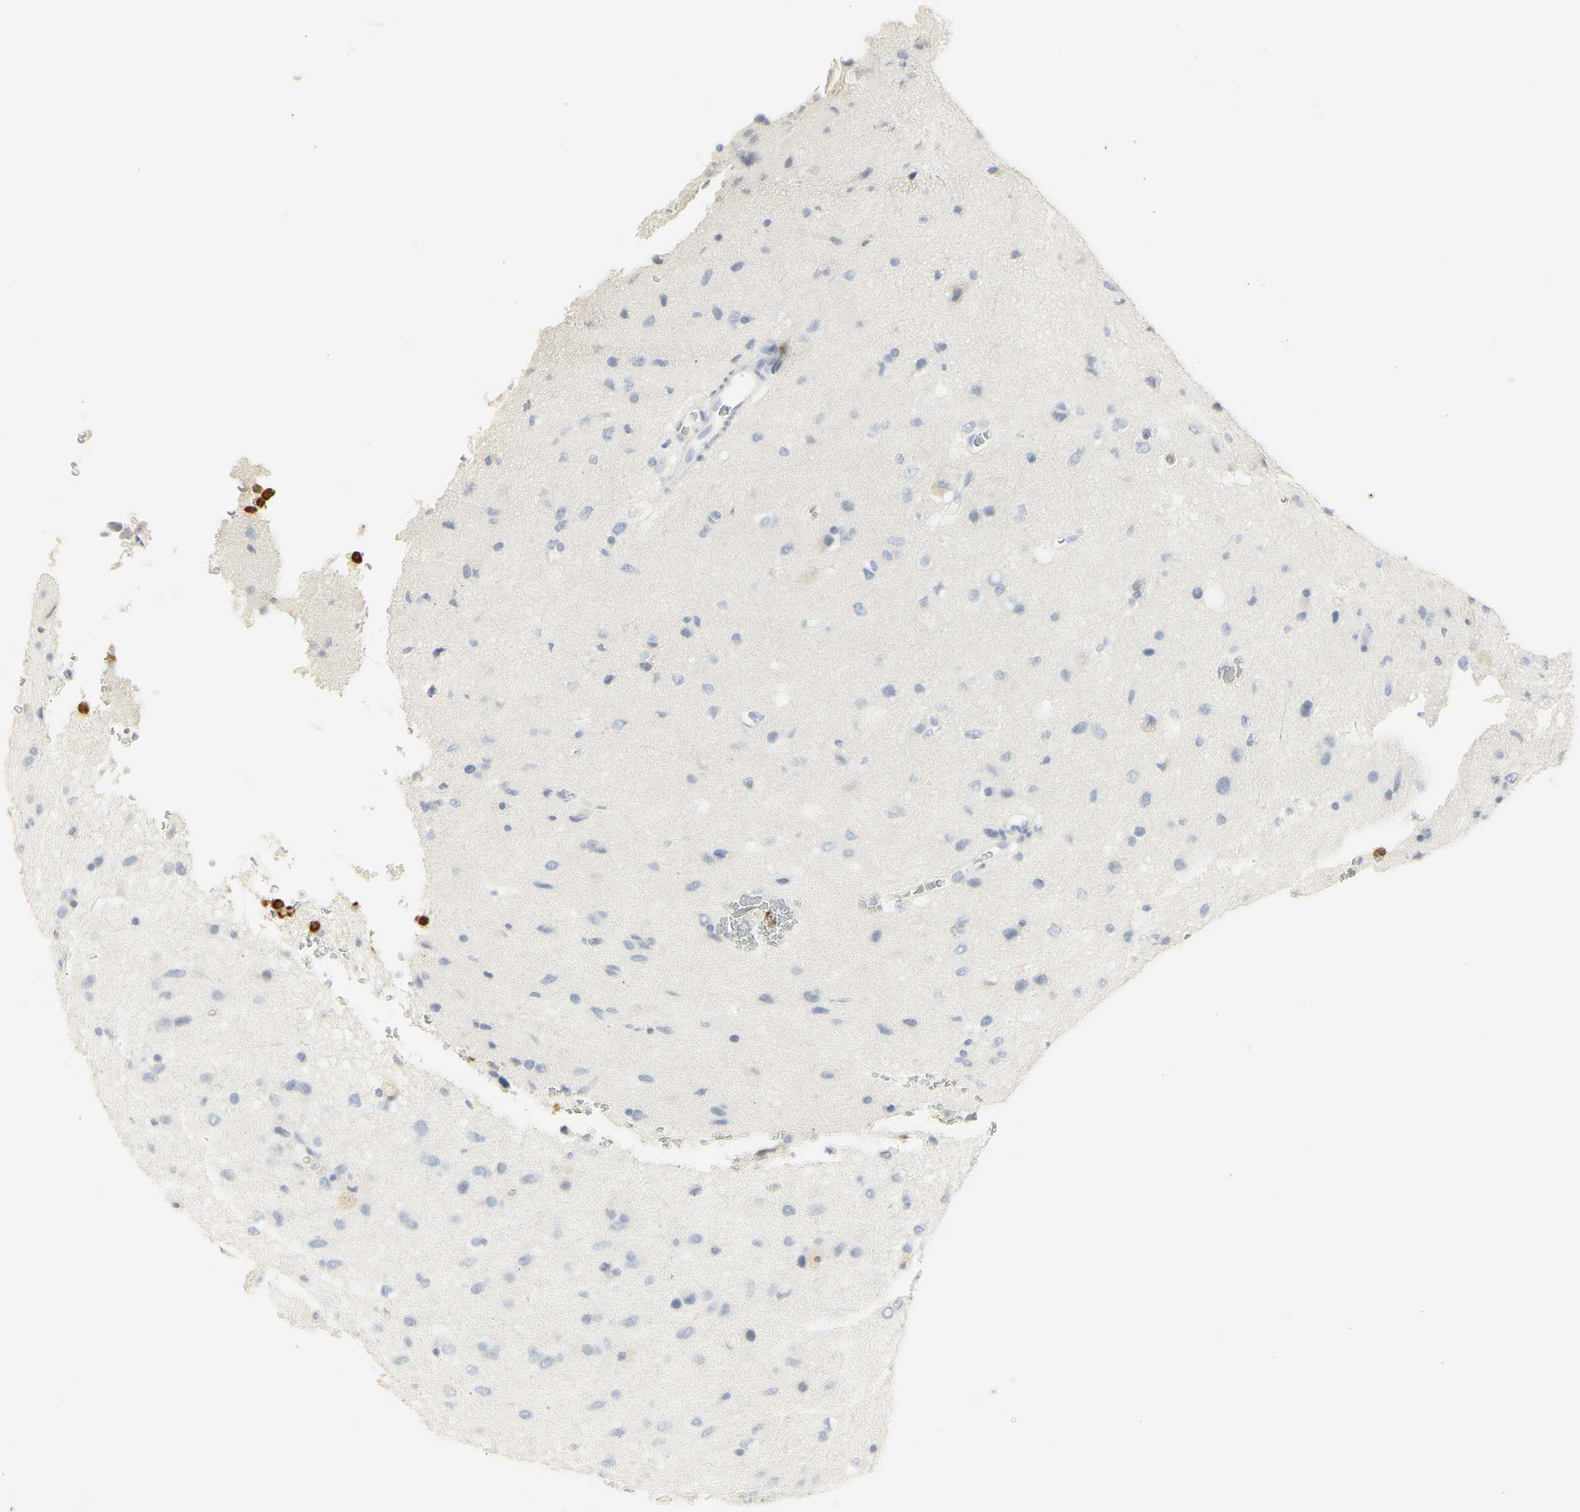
{"staining": {"intensity": "negative", "quantity": "none", "location": "none"}, "tissue": "glioma", "cell_type": "Tumor cells", "image_type": "cancer", "snomed": [{"axis": "morphology", "description": "Glioma, malignant, Low grade"}, {"axis": "topography", "description": "Brain"}], "caption": "This is an immunohistochemistry micrograph of human glioma. There is no expression in tumor cells.", "gene": "MPO", "patient": {"sex": "male", "age": 77}}